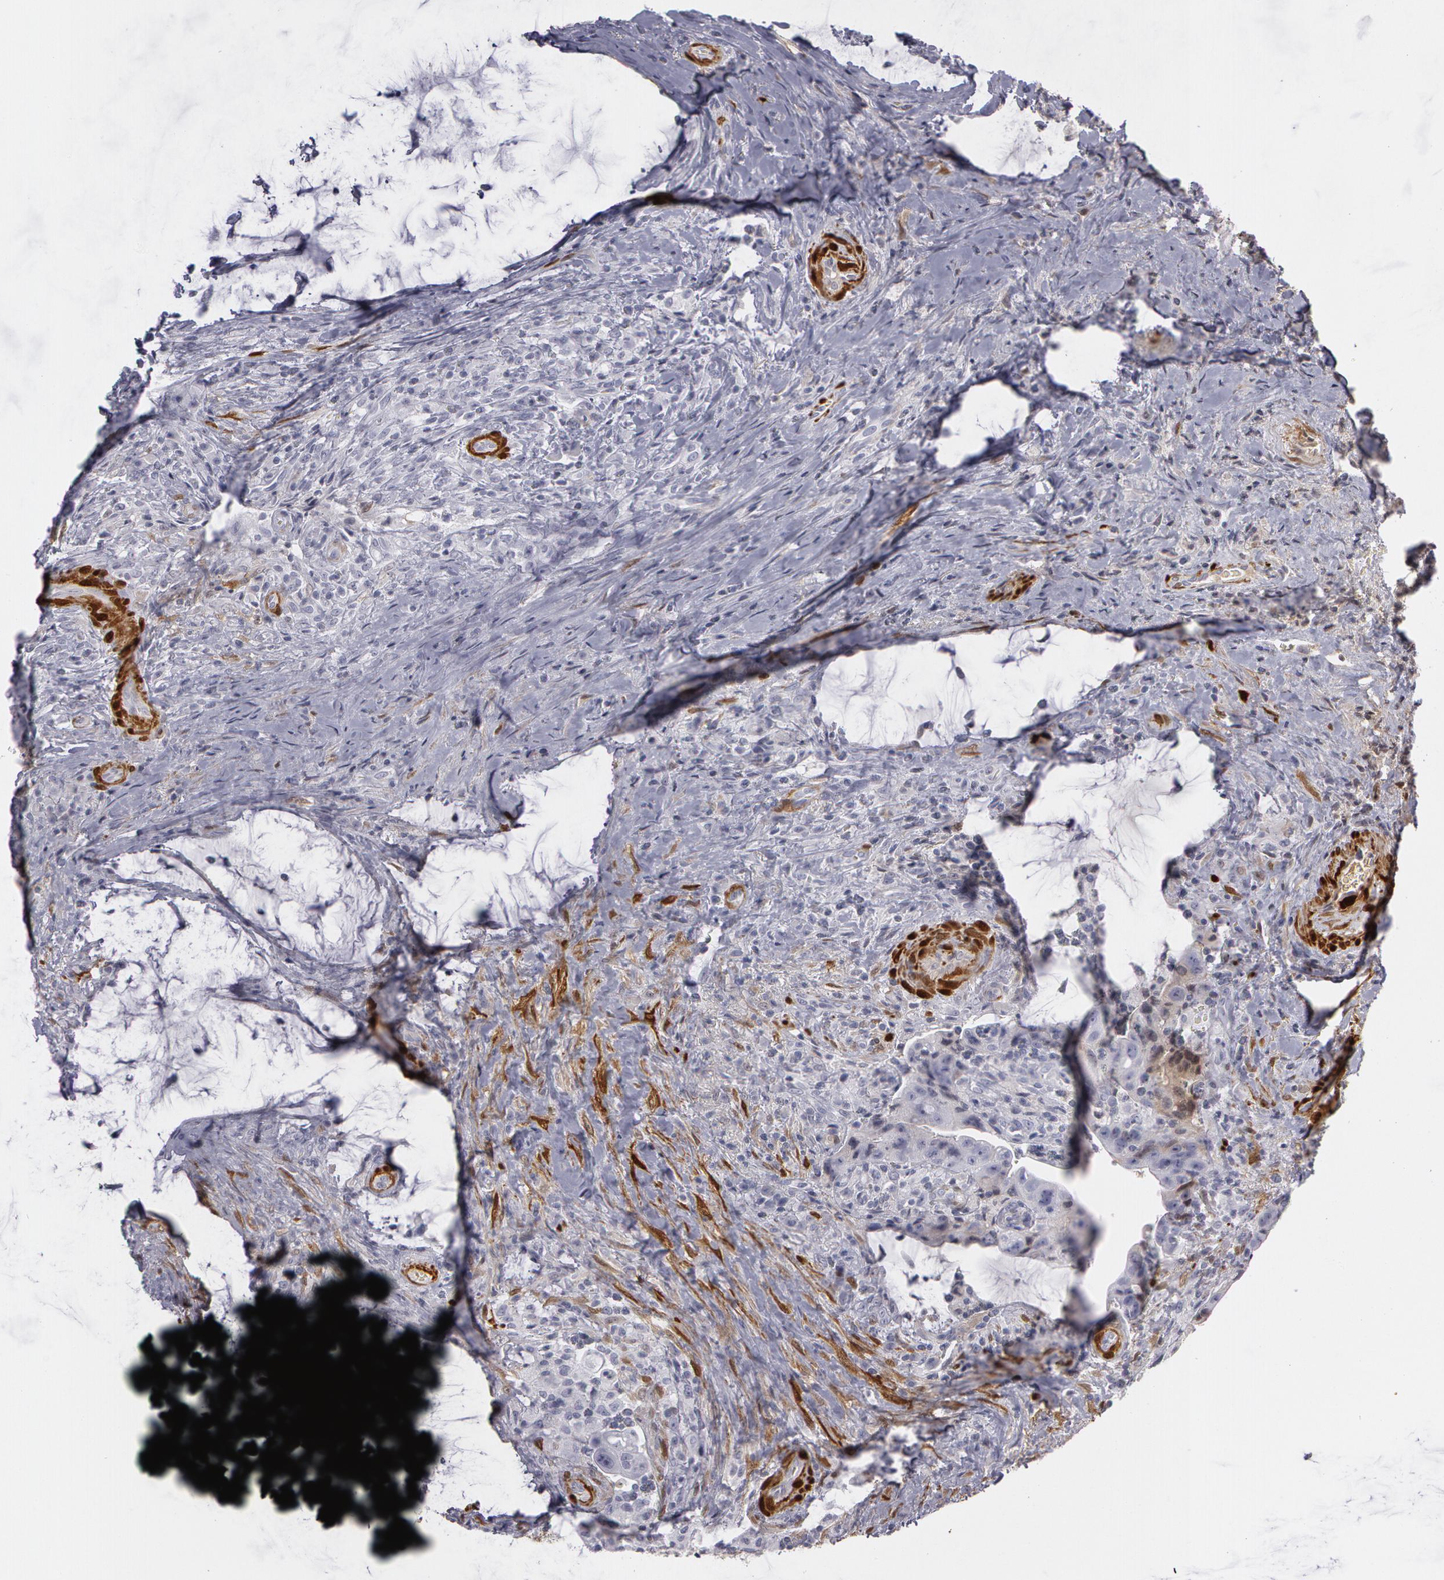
{"staining": {"intensity": "negative", "quantity": "none", "location": "none"}, "tissue": "colorectal cancer", "cell_type": "Tumor cells", "image_type": "cancer", "snomed": [{"axis": "morphology", "description": "Adenocarcinoma, NOS"}, {"axis": "topography", "description": "Rectum"}], "caption": "There is no significant staining in tumor cells of colorectal adenocarcinoma. (Immunohistochemistry, brightfield microscopy, high magnification).", "gene": "TAGLN", "patient": {"sex": "female", "age": 71}}